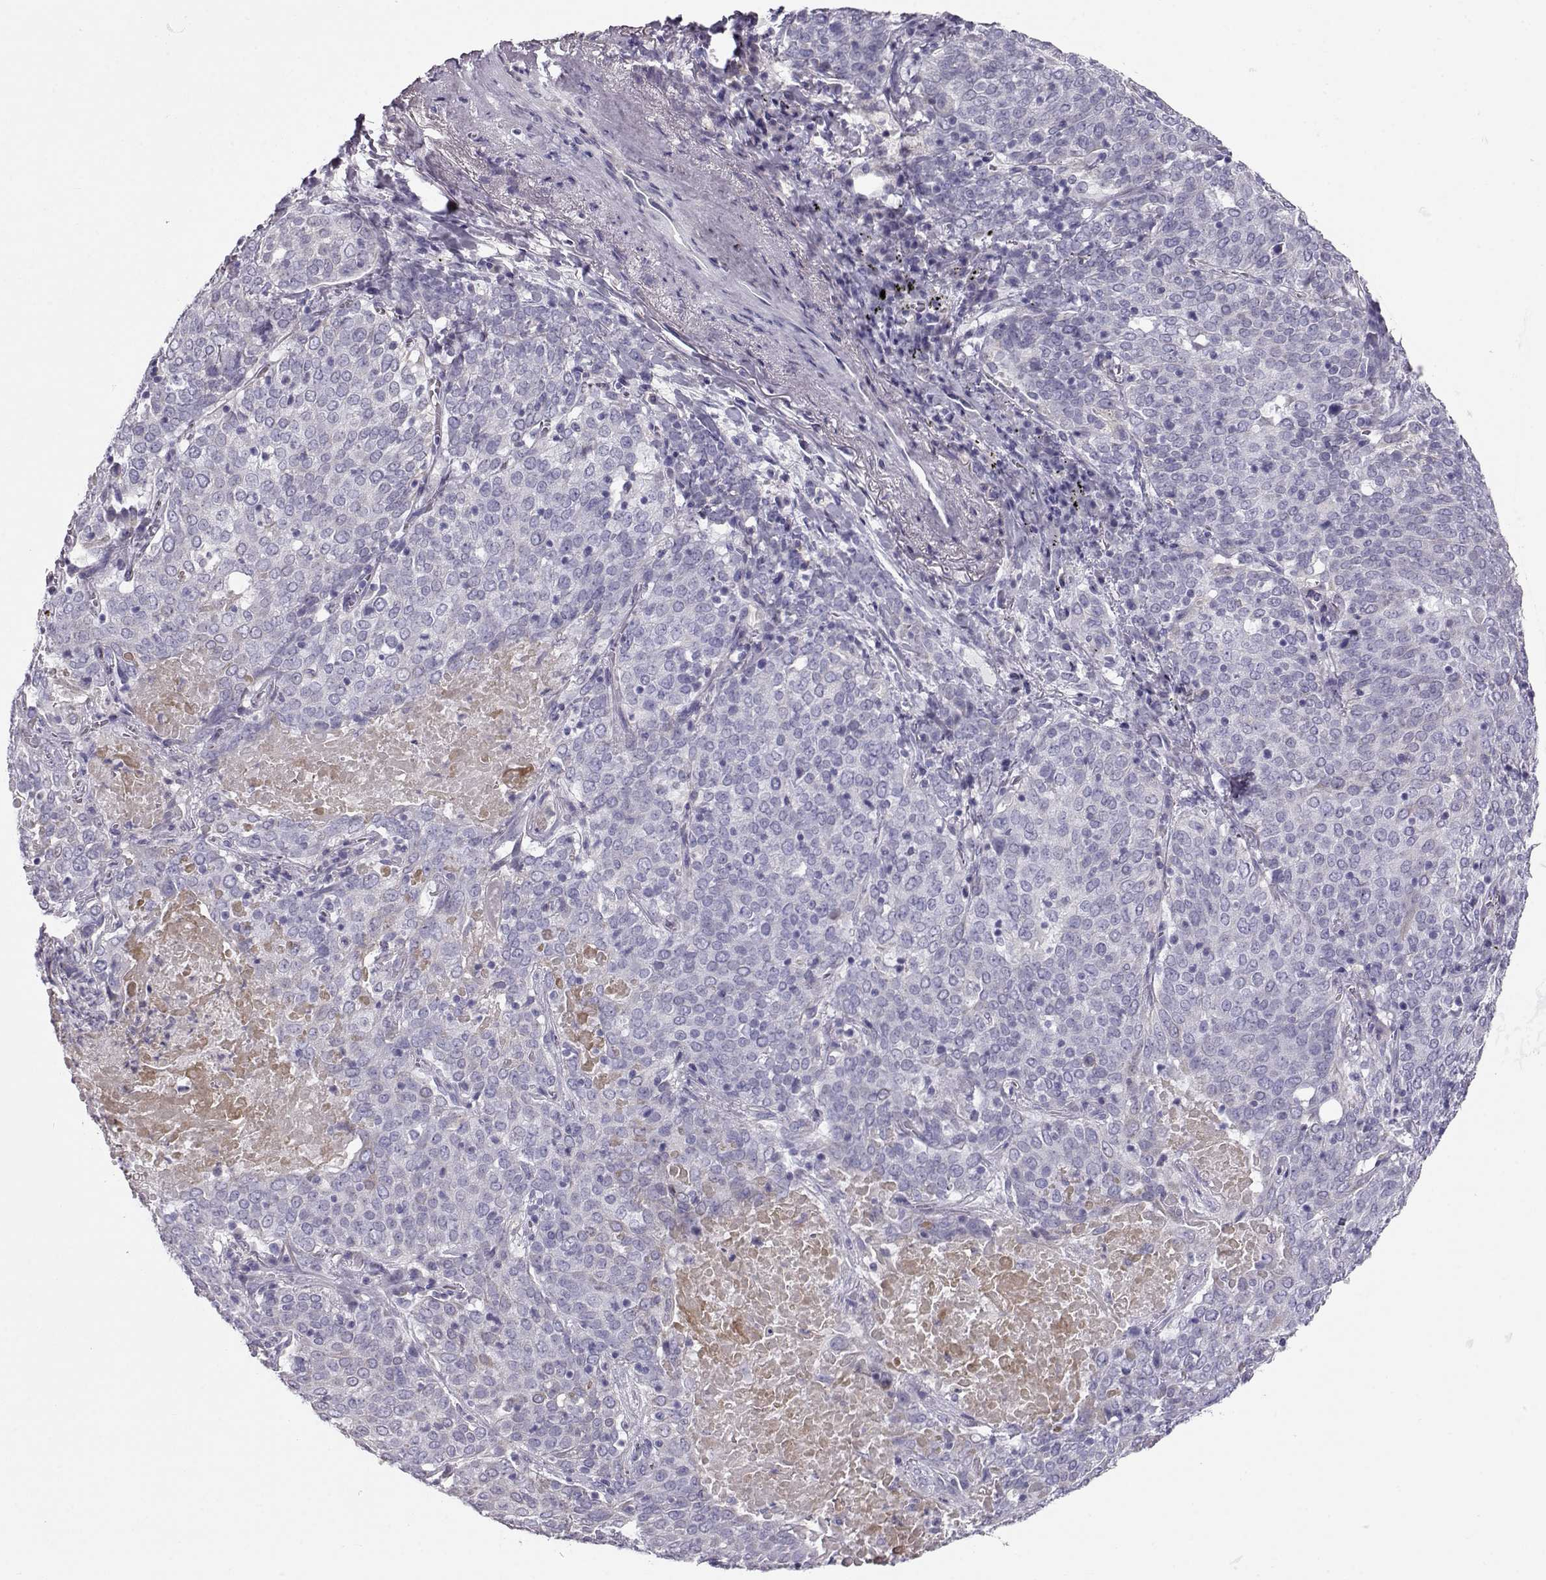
{"staining": {"intensity": "negative", "quantity": "none", "location": "none"}, "tissue": "lung cancer", "cell_type": "Tumor cells", "image_type": "cancer", "snomed": [{"axis": "morphology", "description": "Squamous cell carcinoma, NOS"}, {"axis": "topography", "description": "Lung"}], "caption": "Immunohistochemistry (IHC) image of lung cancer stained for a protein (brown), which exhibits no expression in tumor cells. (DAB IHC visualized using brightfield microscopy, high magnification).", "gene": "GPR26", "patient": {"sex": "male", "age": 82}}